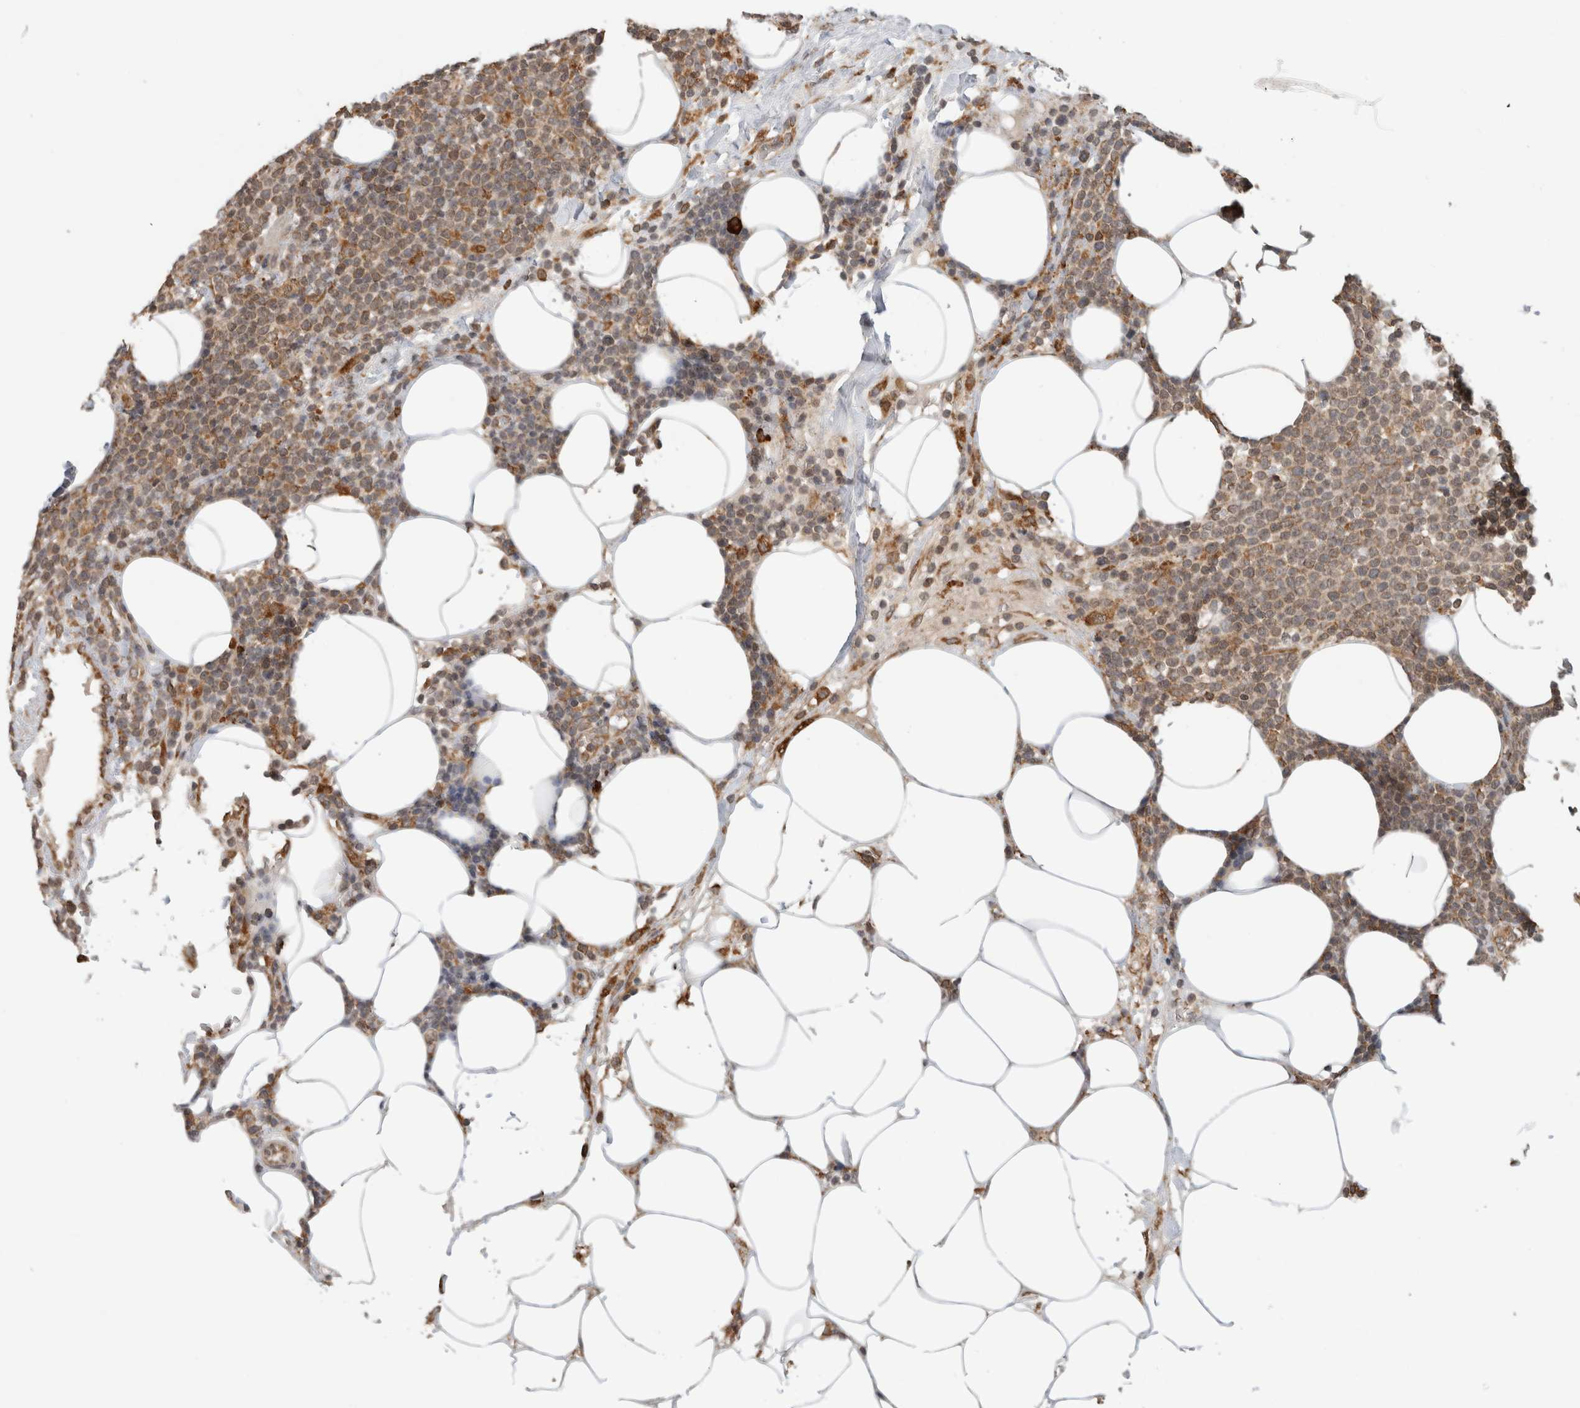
{"staining": {"intensity": "weak", "quantity": "<25%", "location": "cytoplasmic/membranous,nuclear"}, "tissue": "lymphoma", "cell_type": "Tumor cells", "image_type": "cancer", "snomed": [{"axis": "morphology", "description": "Malignant lymphoma, non-Hodgkin's type, High grade"}, {"axis": "topography", "description": "Lymph node"}], "caption": "A photomicrograph of high-grade malignant lymphoma, non-Hodgkin's type stained for a protein reveals no brown staining in tumor cells.", "gene": "MS4A7", "patient": {"sex": "male", "age": 61}}